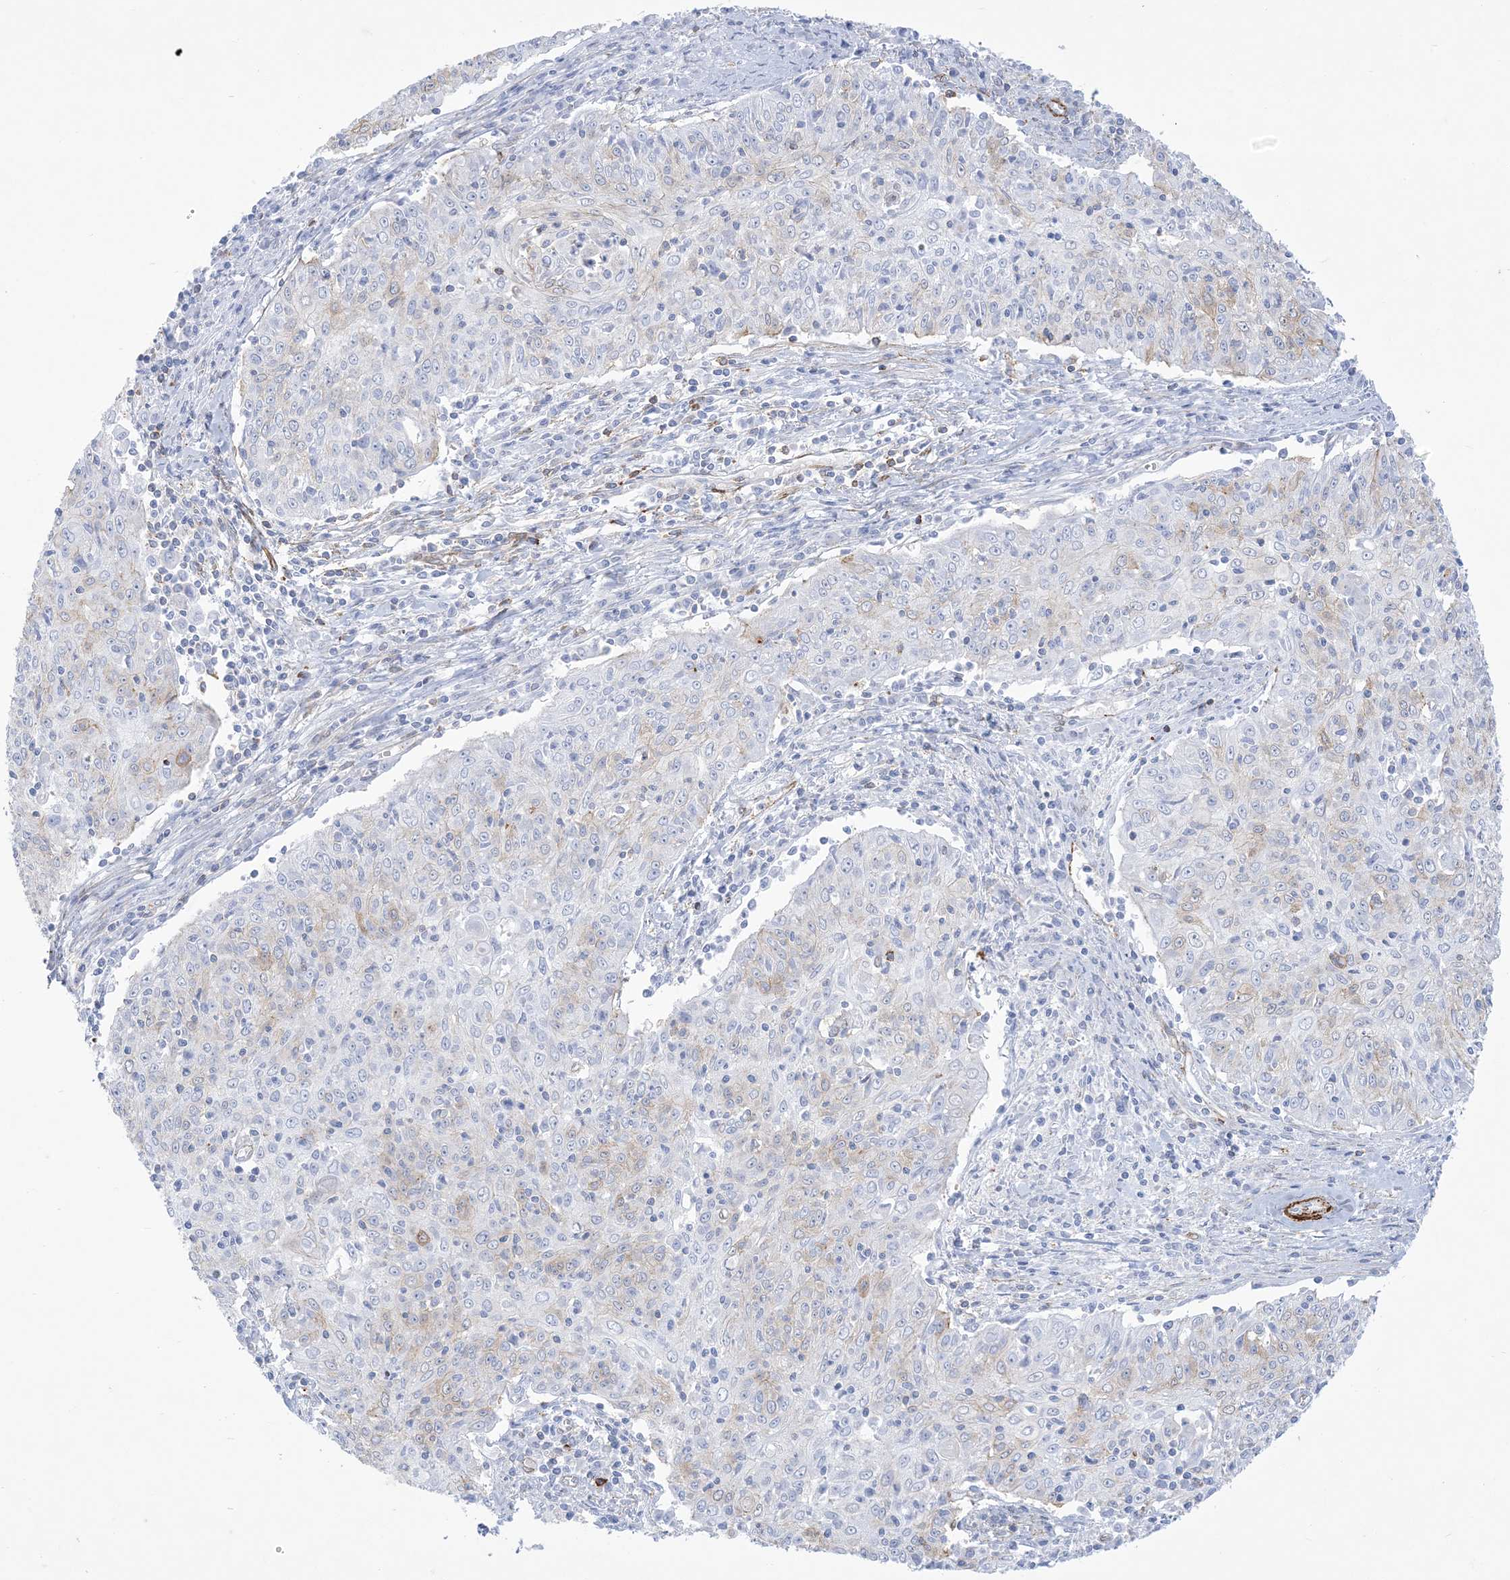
{"staining": {"intensity": "negative", "quantity": "none", "location": "none"}, "tissue": "cervical cancer", "cell_type": "Tumor cells", "image_type": "cancer", "snomed": [{"axis": "morphology", "description": "Squamous cell carcinoma, NOS"}, {"axis": "topography", "description": "Cervix"}], "caption": "Tumor cells show no significant protein staining in cervical cancer (squamous cell carcinoma). Brightfield microscopy of immunohistochemistry stained with DAB (3,3'-diaminobenzidine) (brown) and hematoxylin (blue), captured at high magnification.", "gene": "B3GNT7", "patient": {"sex": "female", "age": 48}}